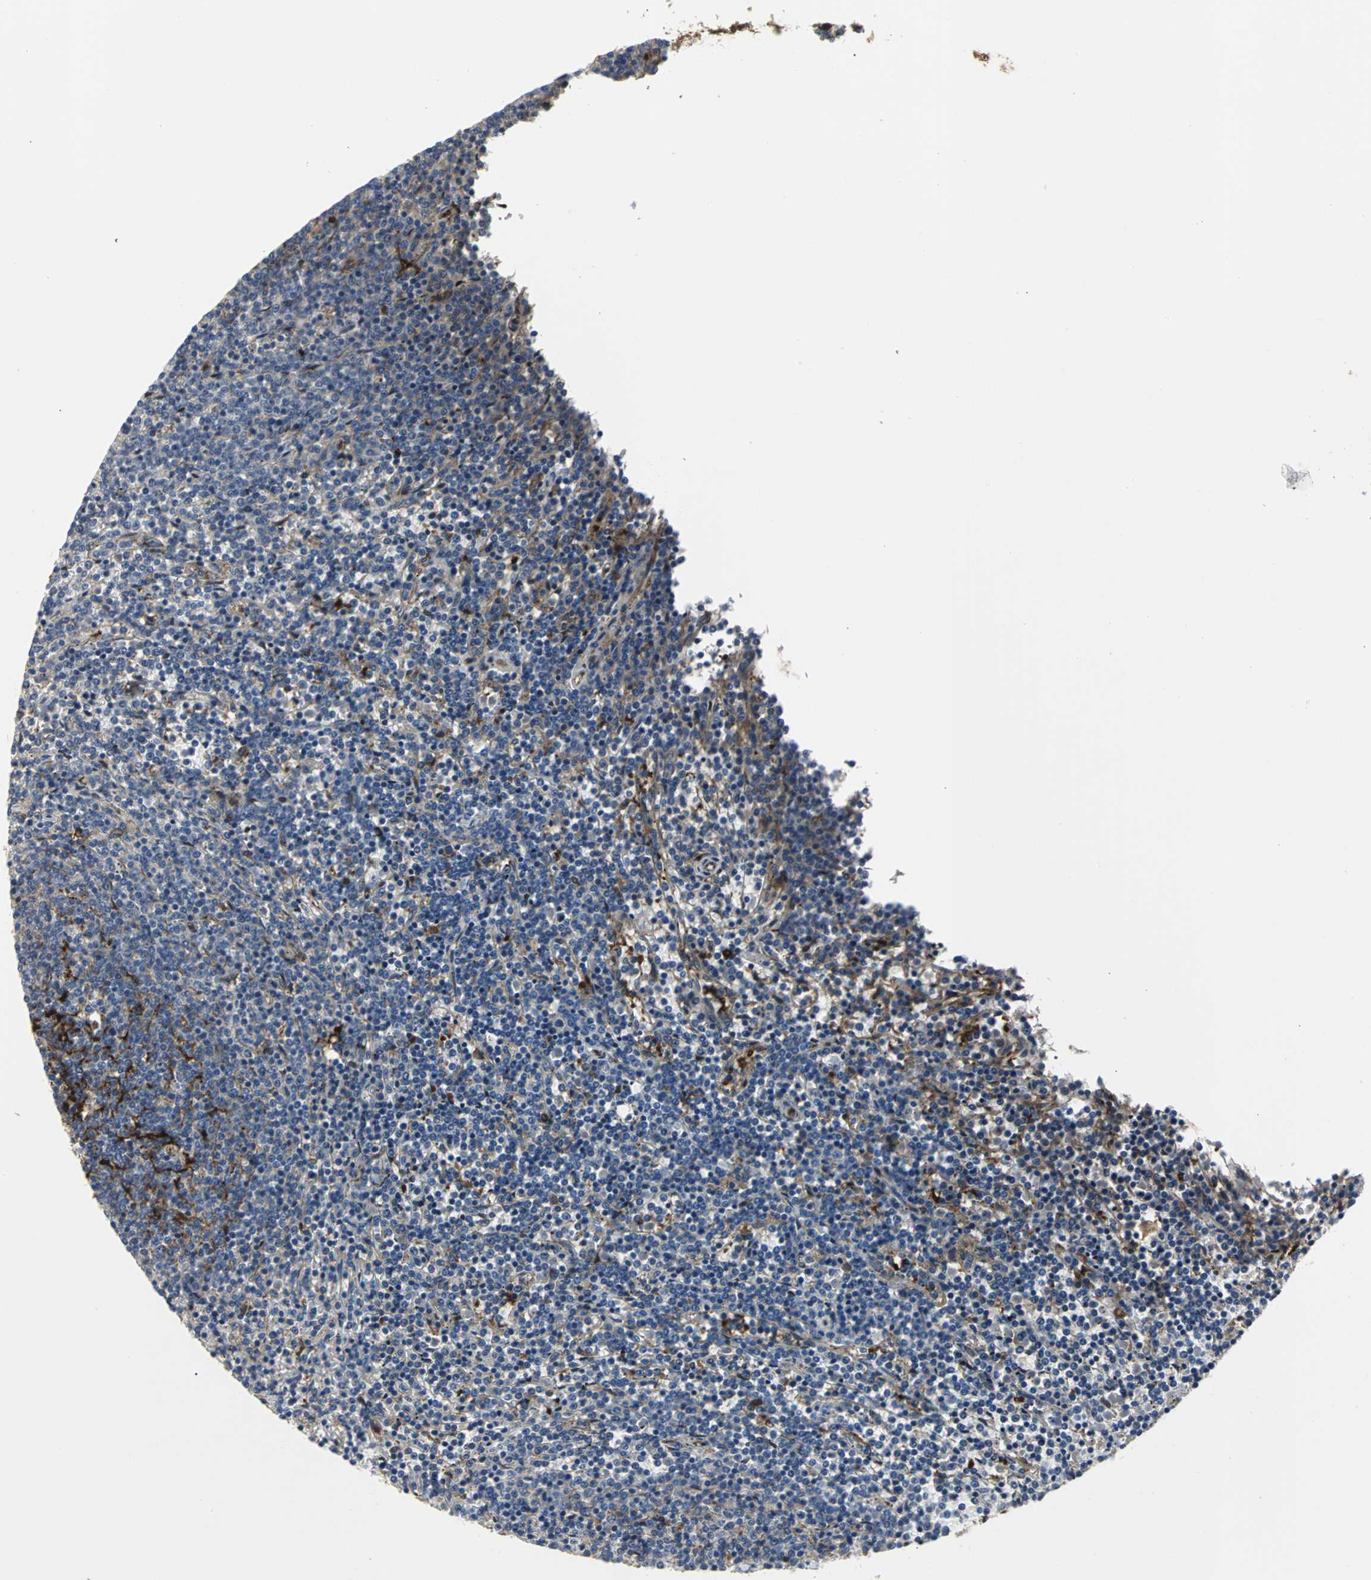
{"staining": {"intensity": "moderate", "quantity": "<25%", "location": "cytoplasmic/membranous"}, "tissue": "lymphoma", "cell_type": "Tumor cells", "image_type": "cancer", "snomed": [{"axis": "morphology", "description": "Malignant lymphoma, non-Hodgkin's type, Low grade"}, {"axis": "topography", "description": "Spleen"}], "caption": "A photomicrograph of human malignant lymphoma, non-Hodgkin's type (low-grade) stained for a protein demonstrates moderate cytoplasmic/membranous brown staining in tumor cells.", "gene": "CHRNB1", "patient": {"sex": "female", "age": 50}}